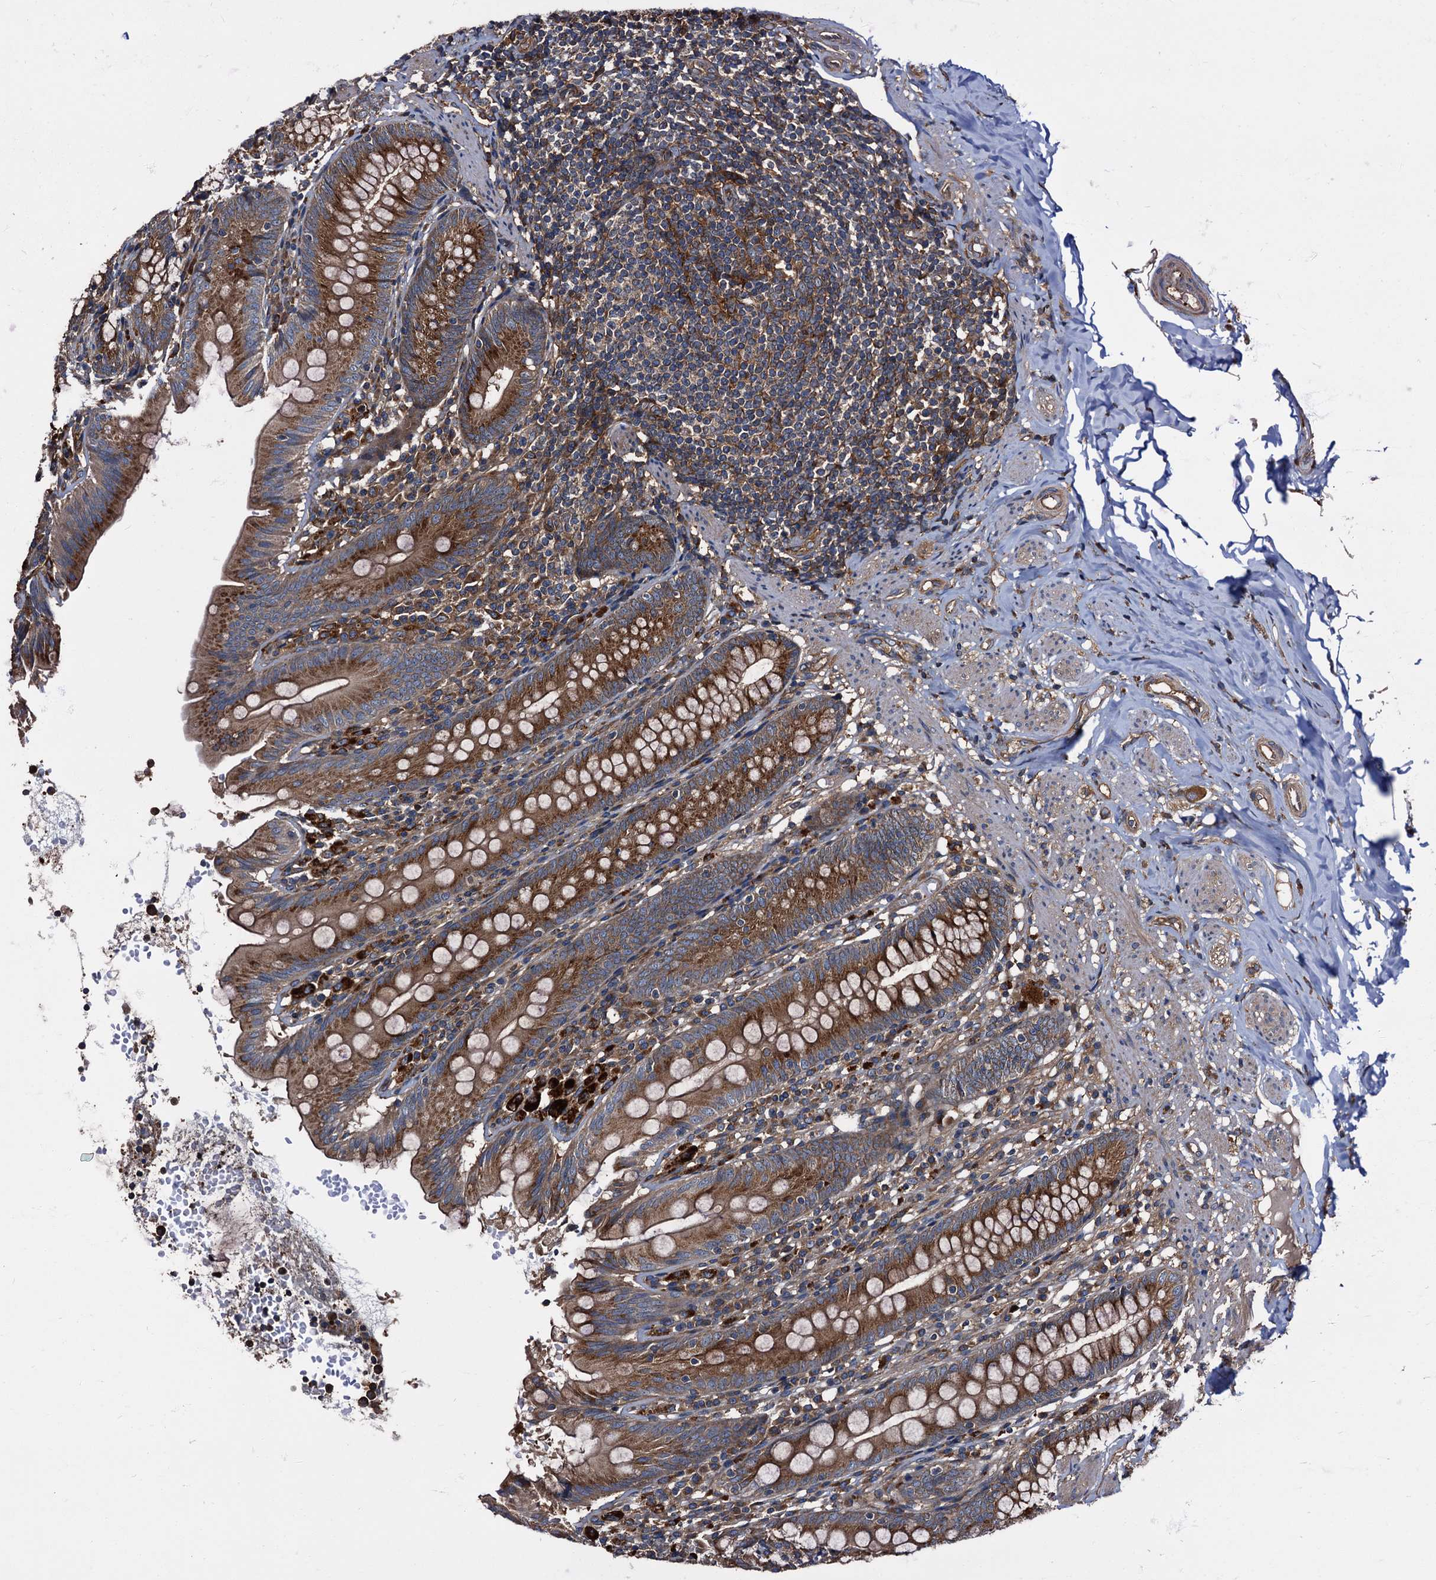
{"staining": {"intensity": "strong", "quantity": ">75%", "location": "cytoplasmic/membranous"}, "tissue": "appendix", "cell_type": "Glandular cells", "image_type": "normal", "snomed": [{"axis": "morphology", "description": "Normal tissue, NOS"}, {"axis": "topography", "description": "Appendix"}], "caption": "A micrograph of appendix stained for a protein shows strong cytoplasmic/membranous brown staining in glandular cells. (IHC, brightfield microscopy, high magnification).", "gene": "PEX5", "patient": {"sex": "male", "age": 55}}